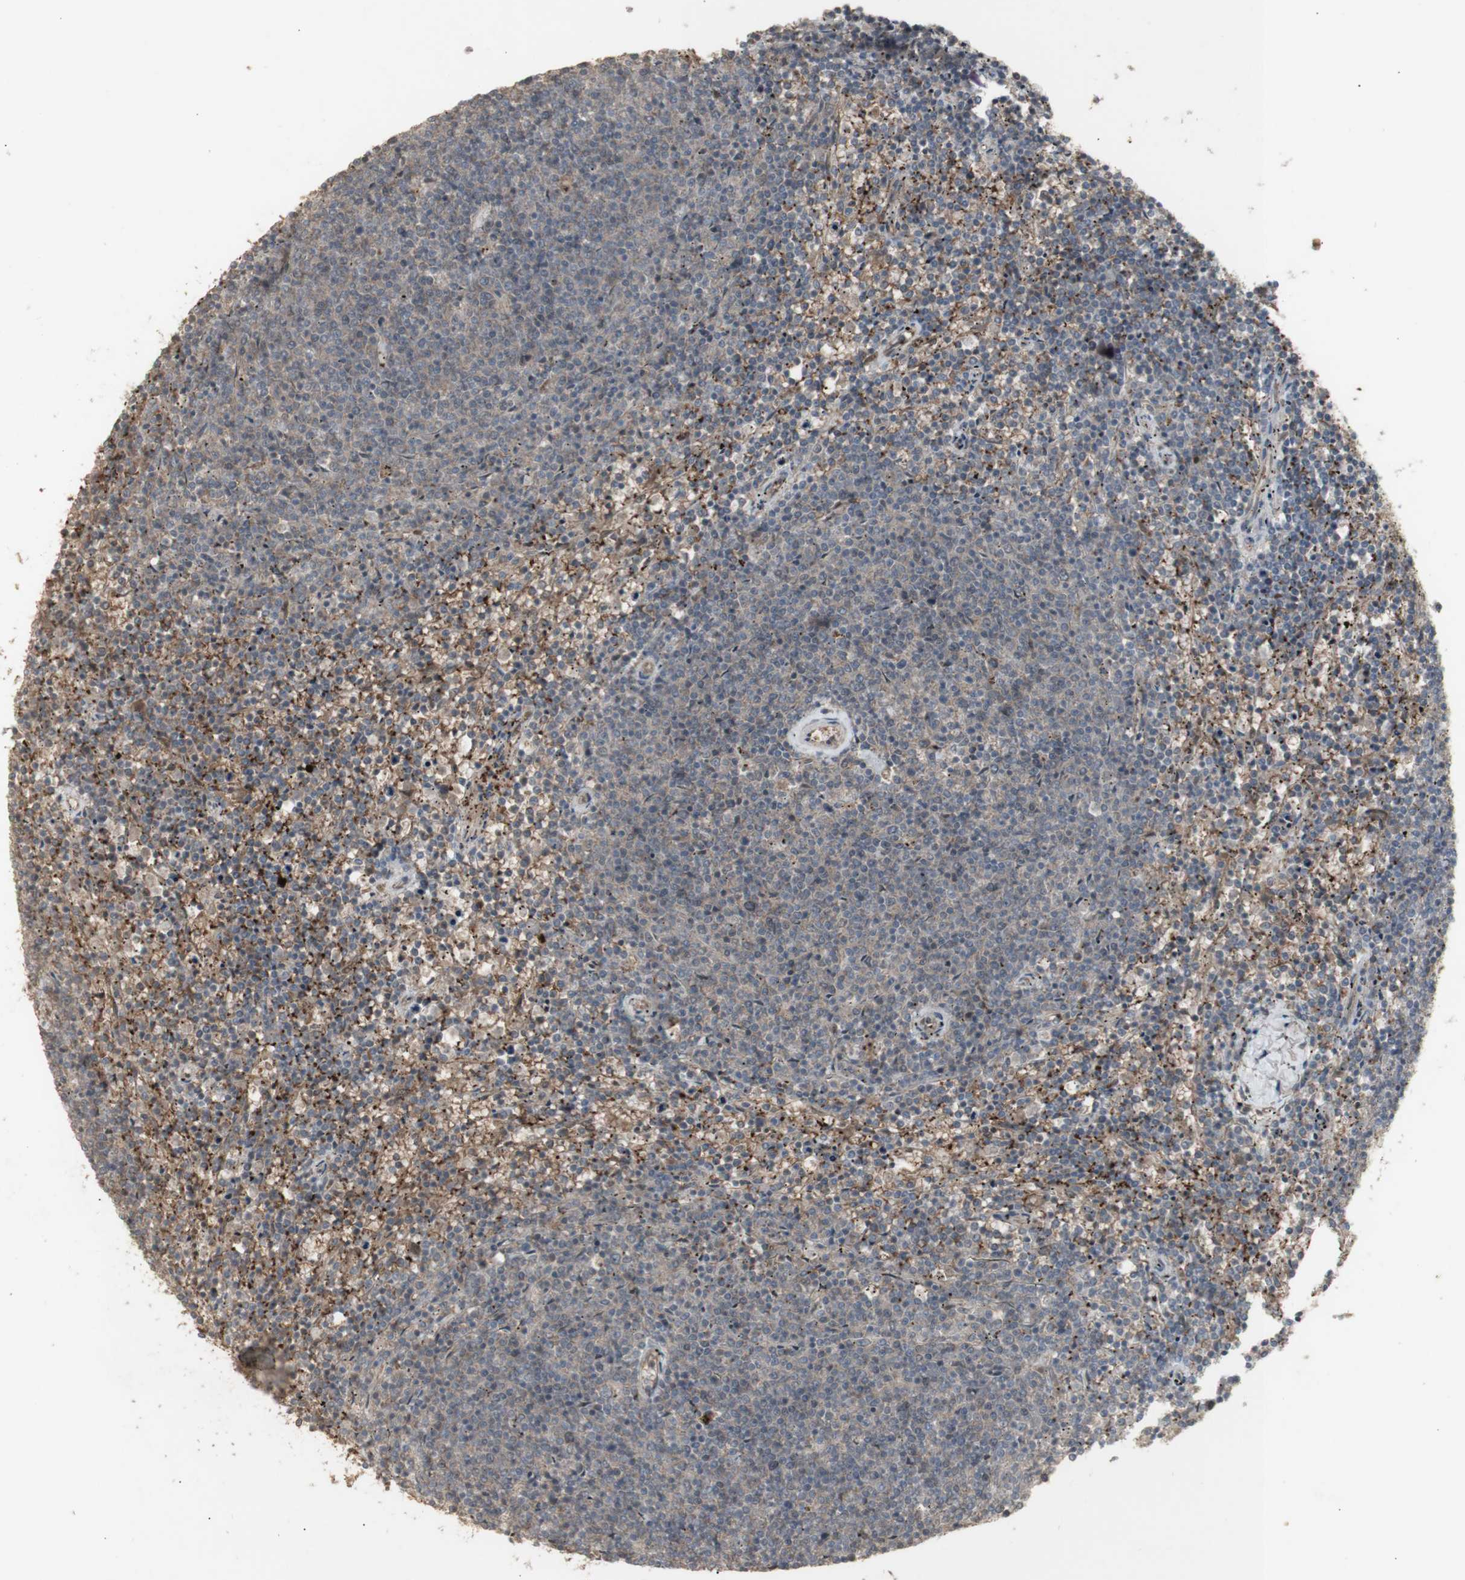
{"staining": {"intensity": "weak", "quantity": "<25%", "location": "cytoplasmic/membranous"}, "tissue": "lymphoma", "cell_type": "Tumor cells", "image_type": "cancer", "snomed": [{"axis": "morphology", "description": "Malignant lymphoma, non-Hodgkin's type, Low grade"}, {"axis": "topography", "description": "Spleen"}], "caption": "Malignant lymphoma, non-Hodgkin's type (low-grade) was stained to show a protein in brown. There is no significant staining in tumor cells.", "gene": "ALOX12", "patient": {"sex": "female", "age": 50}}